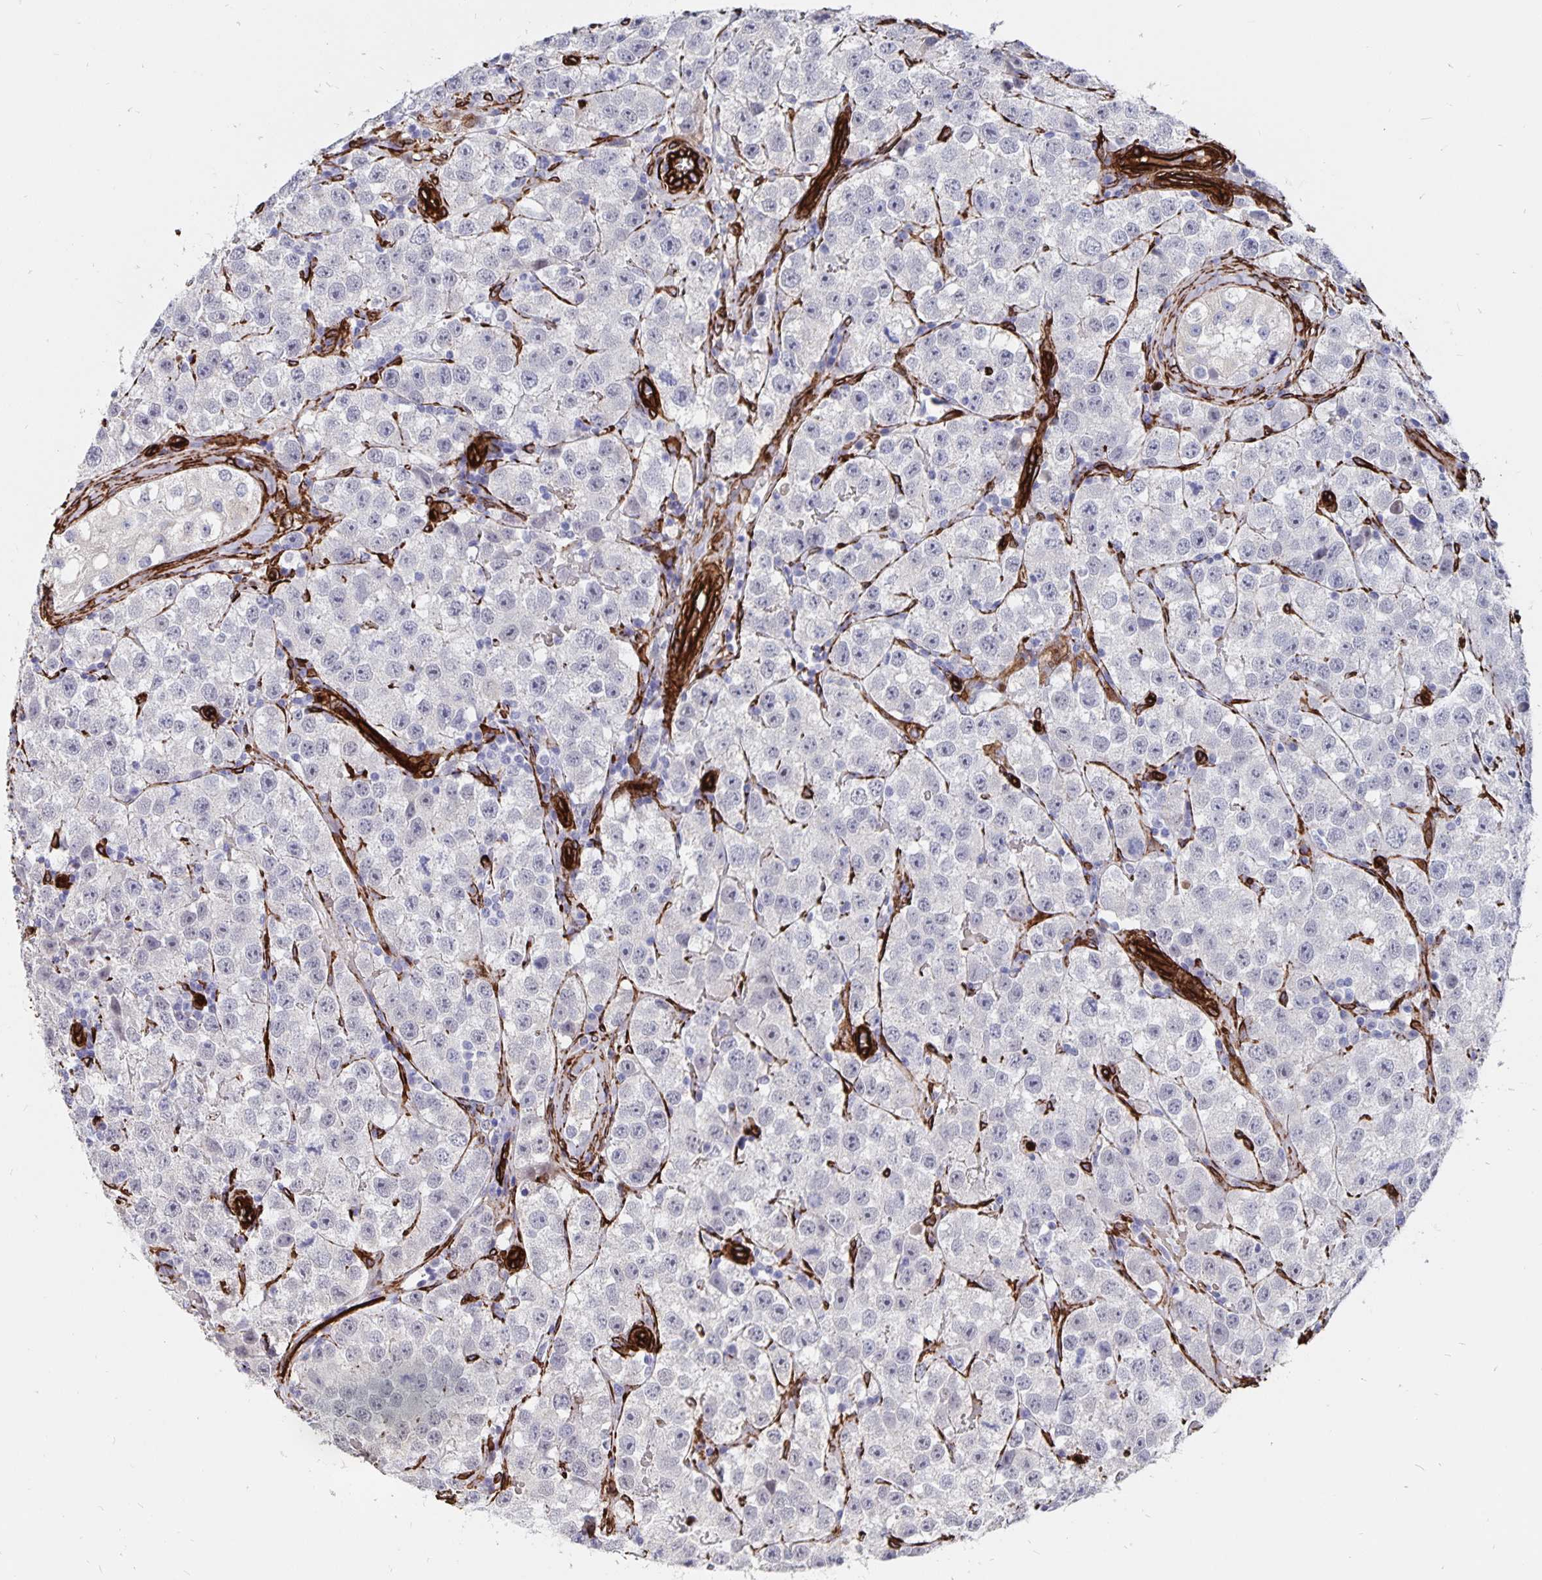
{"staining": {"intensity": "negative", "quantity": "none", "location": "none"}, "tissue": "testis cancer", "cell_type": "Tumor cells", "image_type": "cancer", "snomed": [{"axis": "morphology", "description": "Seminoma, NOS"}, {"axis": "topography", "description": "Testis"}], "caption": "A high-resolution micrograph shows IHC staining of testis seminoma, which reveals no significant positivity in tumor cells. (Brightfield microscopy of DAB (3,3'-diaminobenzidine) immunohistochemistry at high magnification).", "gene": "DCHS2", "patient": {"sex": "male", "age": 34}}